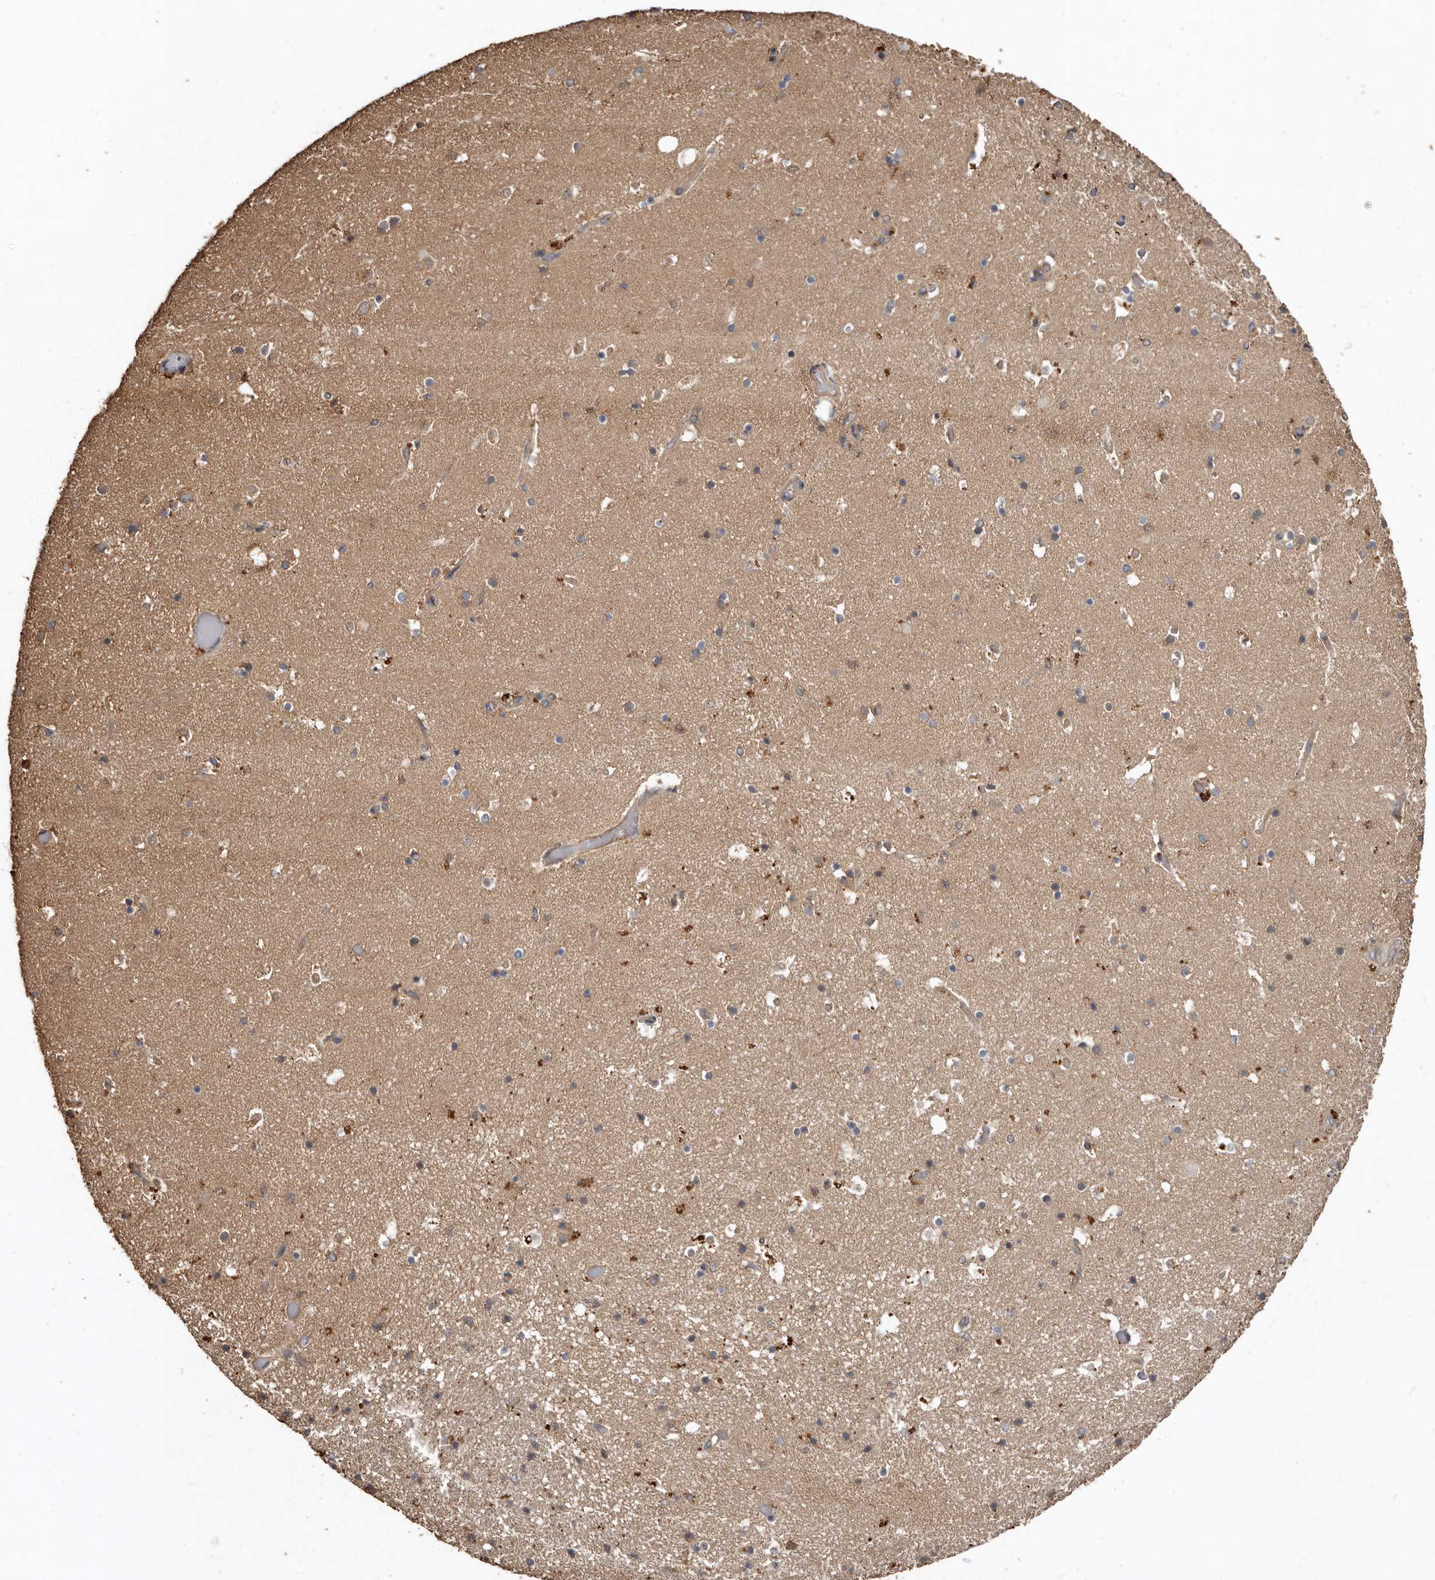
{"staining": {"intensity": "weak", "quantity": "25%-75%", "location": "cytoplasmic/membranous"}, "tissue": "hippocampus", "cell_type": "Glial cells", "image_type": "normal", "snomed": [{"axis": "morphology", "description": "Normal tissue, NOS"}, {"axis": "topography", "description": "Hippocampus"}], "caption": "Glial cells exhibit low levels of weak cytoplasmic/membranous expression in approximately 25%-75% of cells in benign human hippocampus.", "gene": "FLCN", "patient": {"sex": "female", "age": 52}}